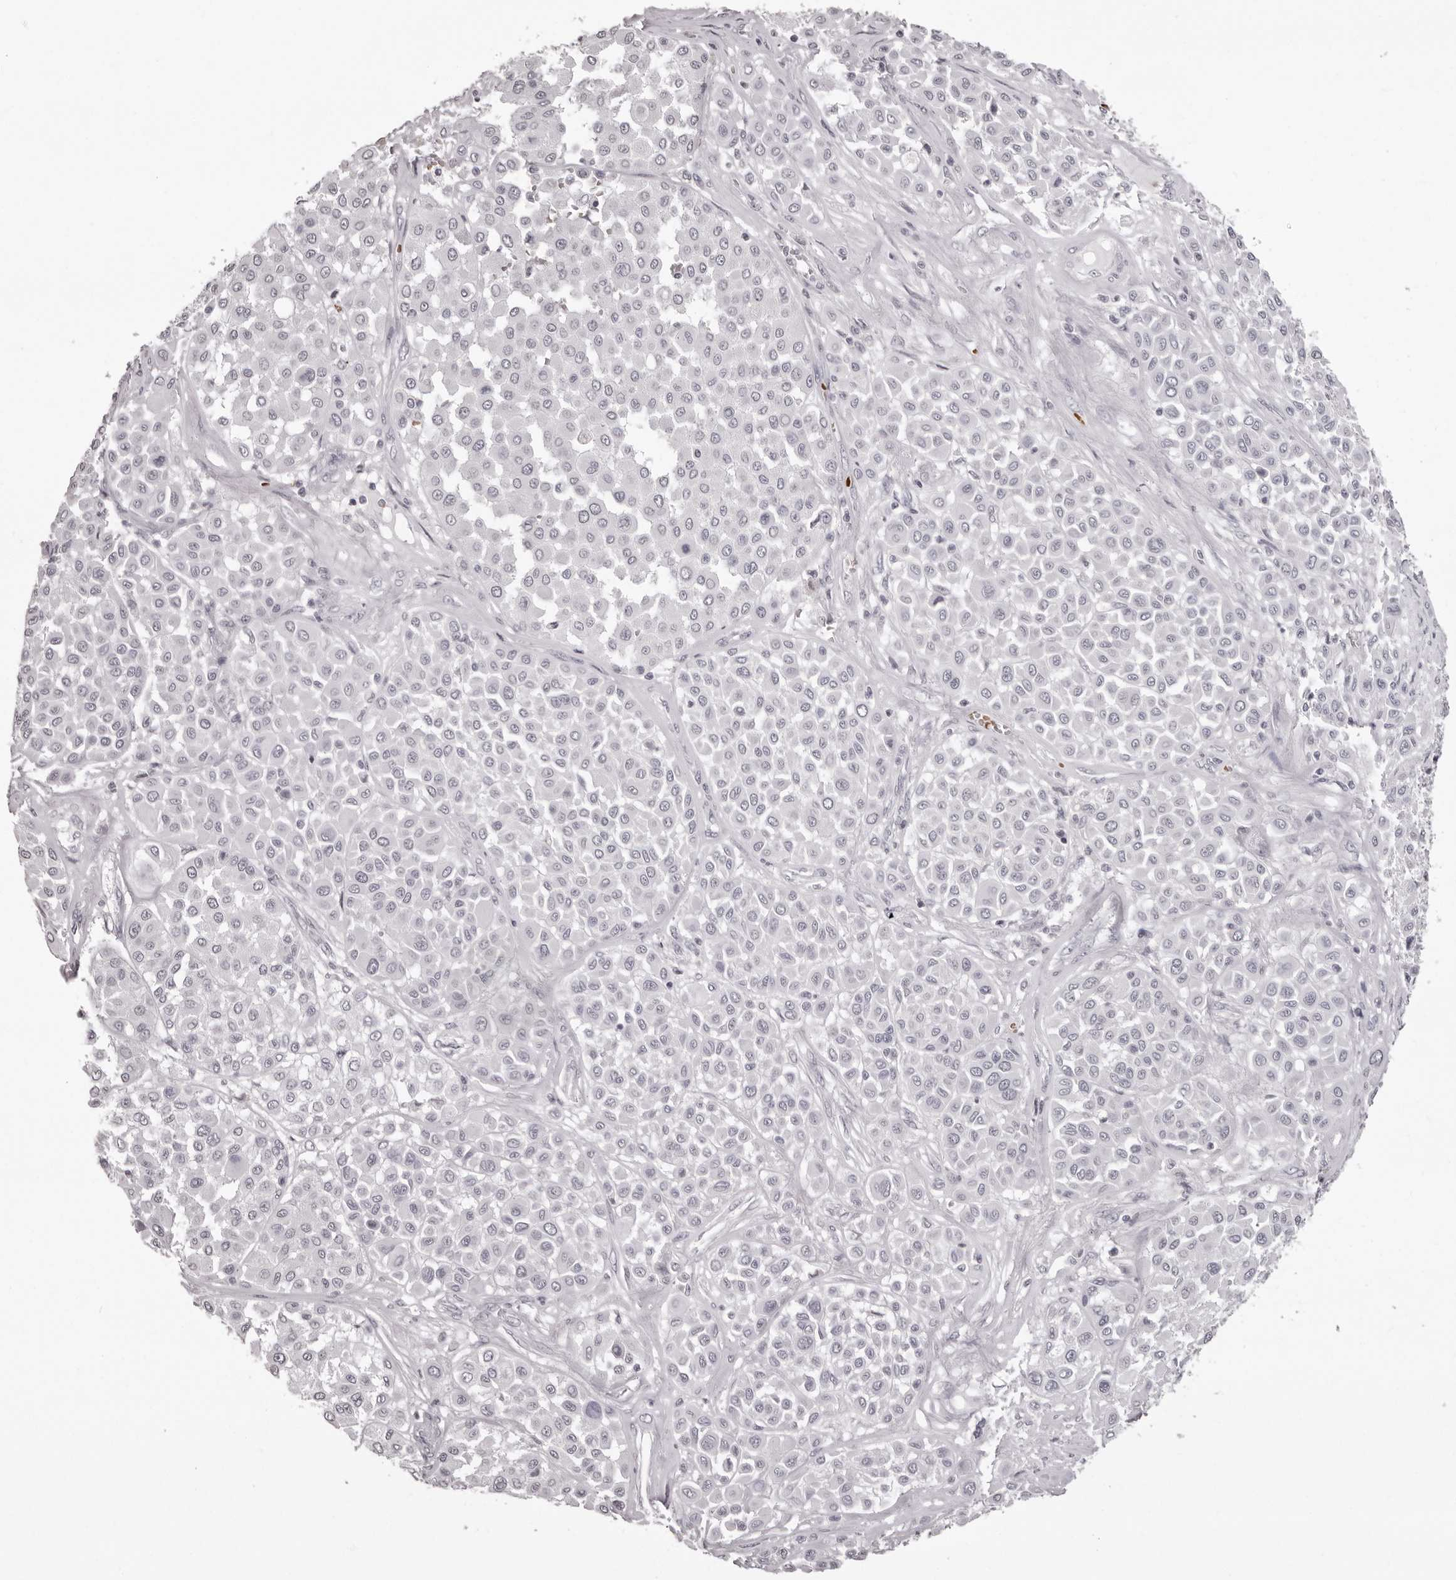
{"staining": {"intensity": "negative", "quantity": "none", "location": "none"}, "tissue": "melanoma", "cell_type": "Tumor cells", "image_type": "cancer", "snomed": [{"axis": "morphology", "description": "Malignant melanoma, Metastatic site"}, {"axis": "topography", "description": "Soft tissue"}], "caption": "This is an immunohistochemistry (IHC) micrograph of melanoma. There is no positivity in tumor cells.", "gene": "C8orf74", "patient": {"sex": "male", "age": 41}}